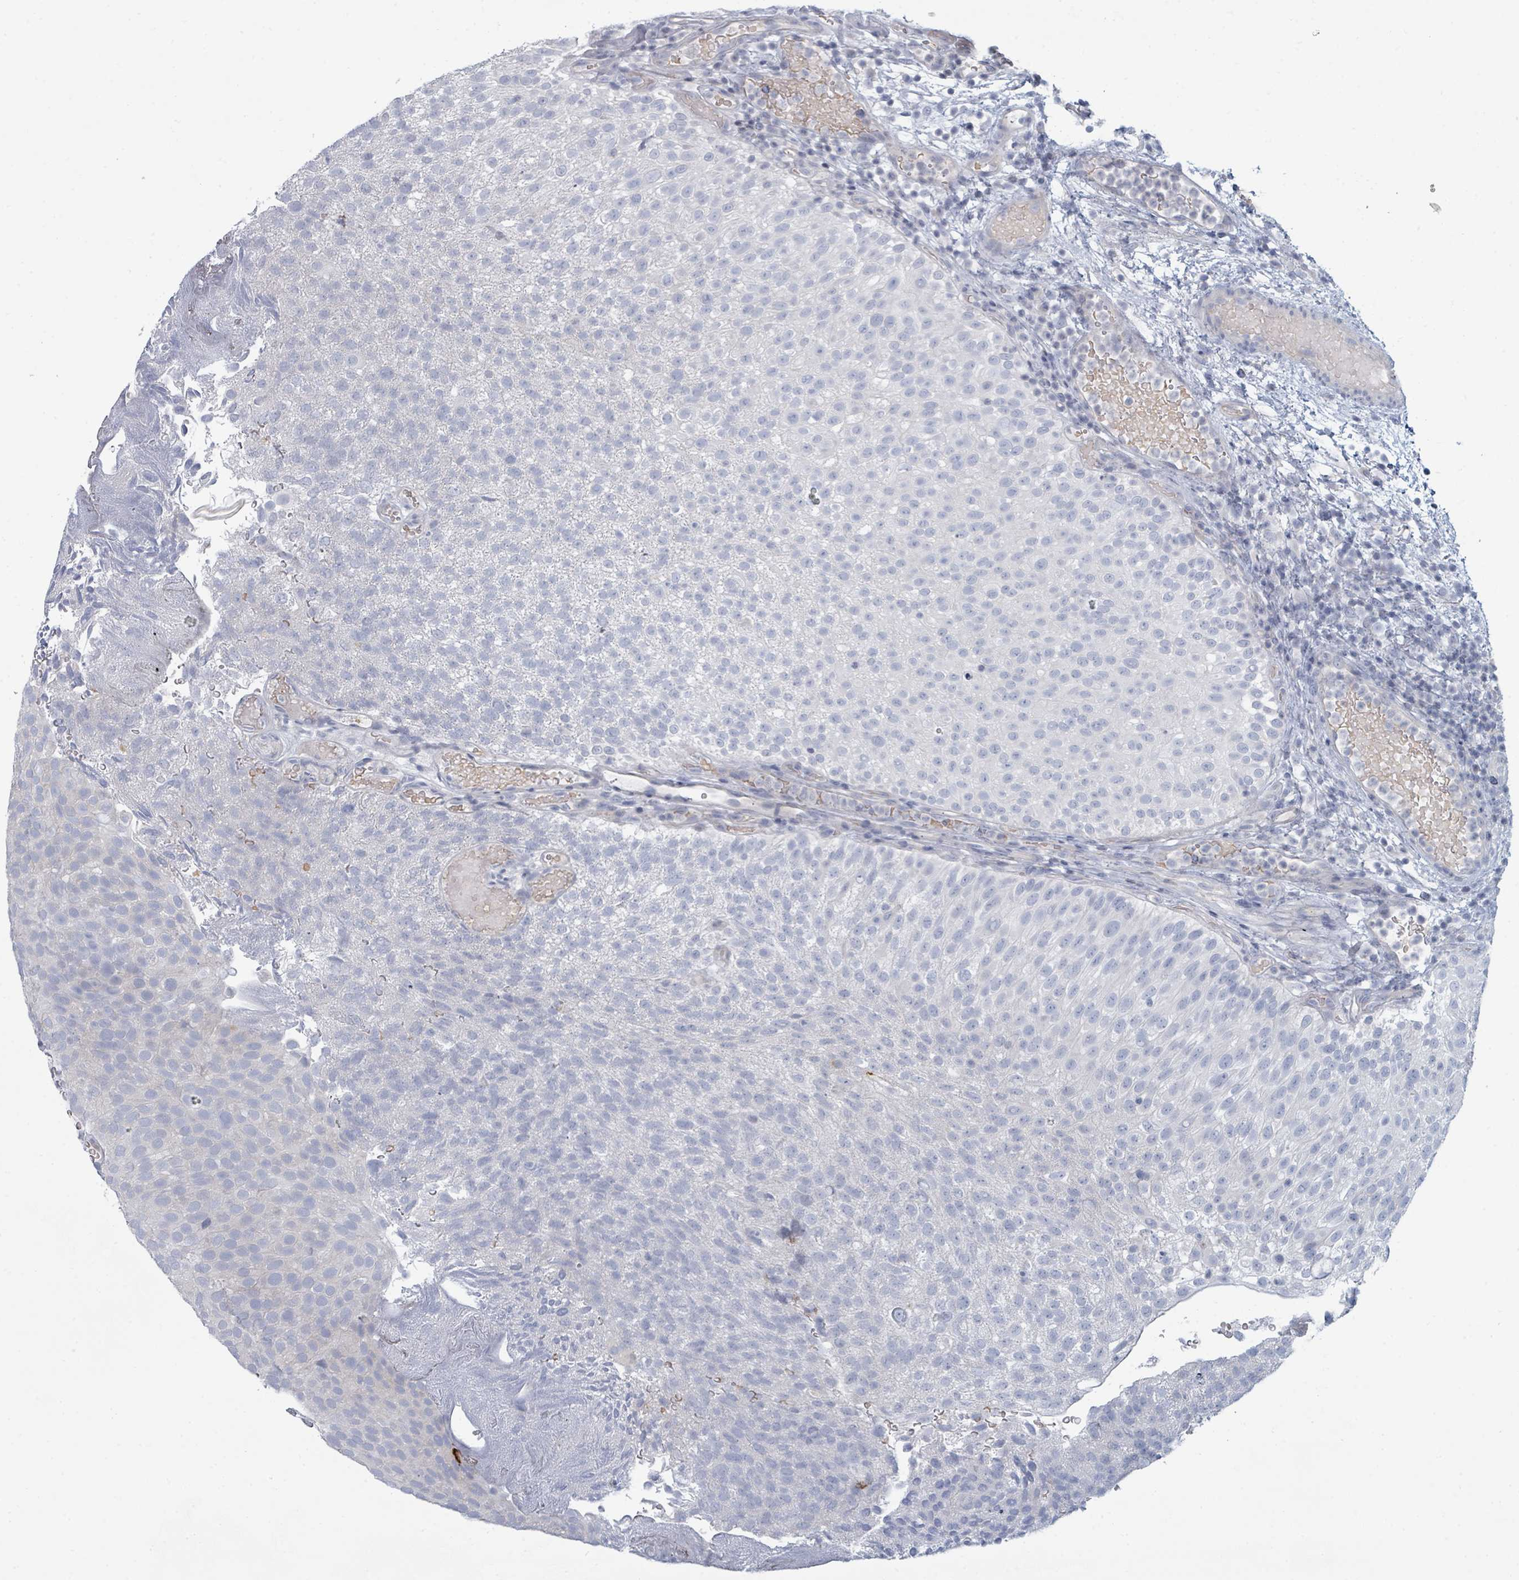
{"staining": {"intensity": "negative", "quantity": "none", "location": "none"}, "tissue": "urothelial cancer", "cell_type": "Tumor cells", "image_type": "cancer", "snomed": [{"axis": "morphology", "description": "Urothelial carcinoma, Low grade"}, {"axis": "topography", "description": "Urinary bladder"}], "caption": "High power microscopy micrograph of an immunohistochemistry (IHC) histopathology image of urothelial carcinoma (low-grade), revealing no significant positivity in tumor cells. (DAB (3,3'-diaminobenzidine) immunohistochemistry visualized using brightfield microscopy, high magnification).", "gene": "SLC25A45", "patient": {"sex": "male", "age": 78}}